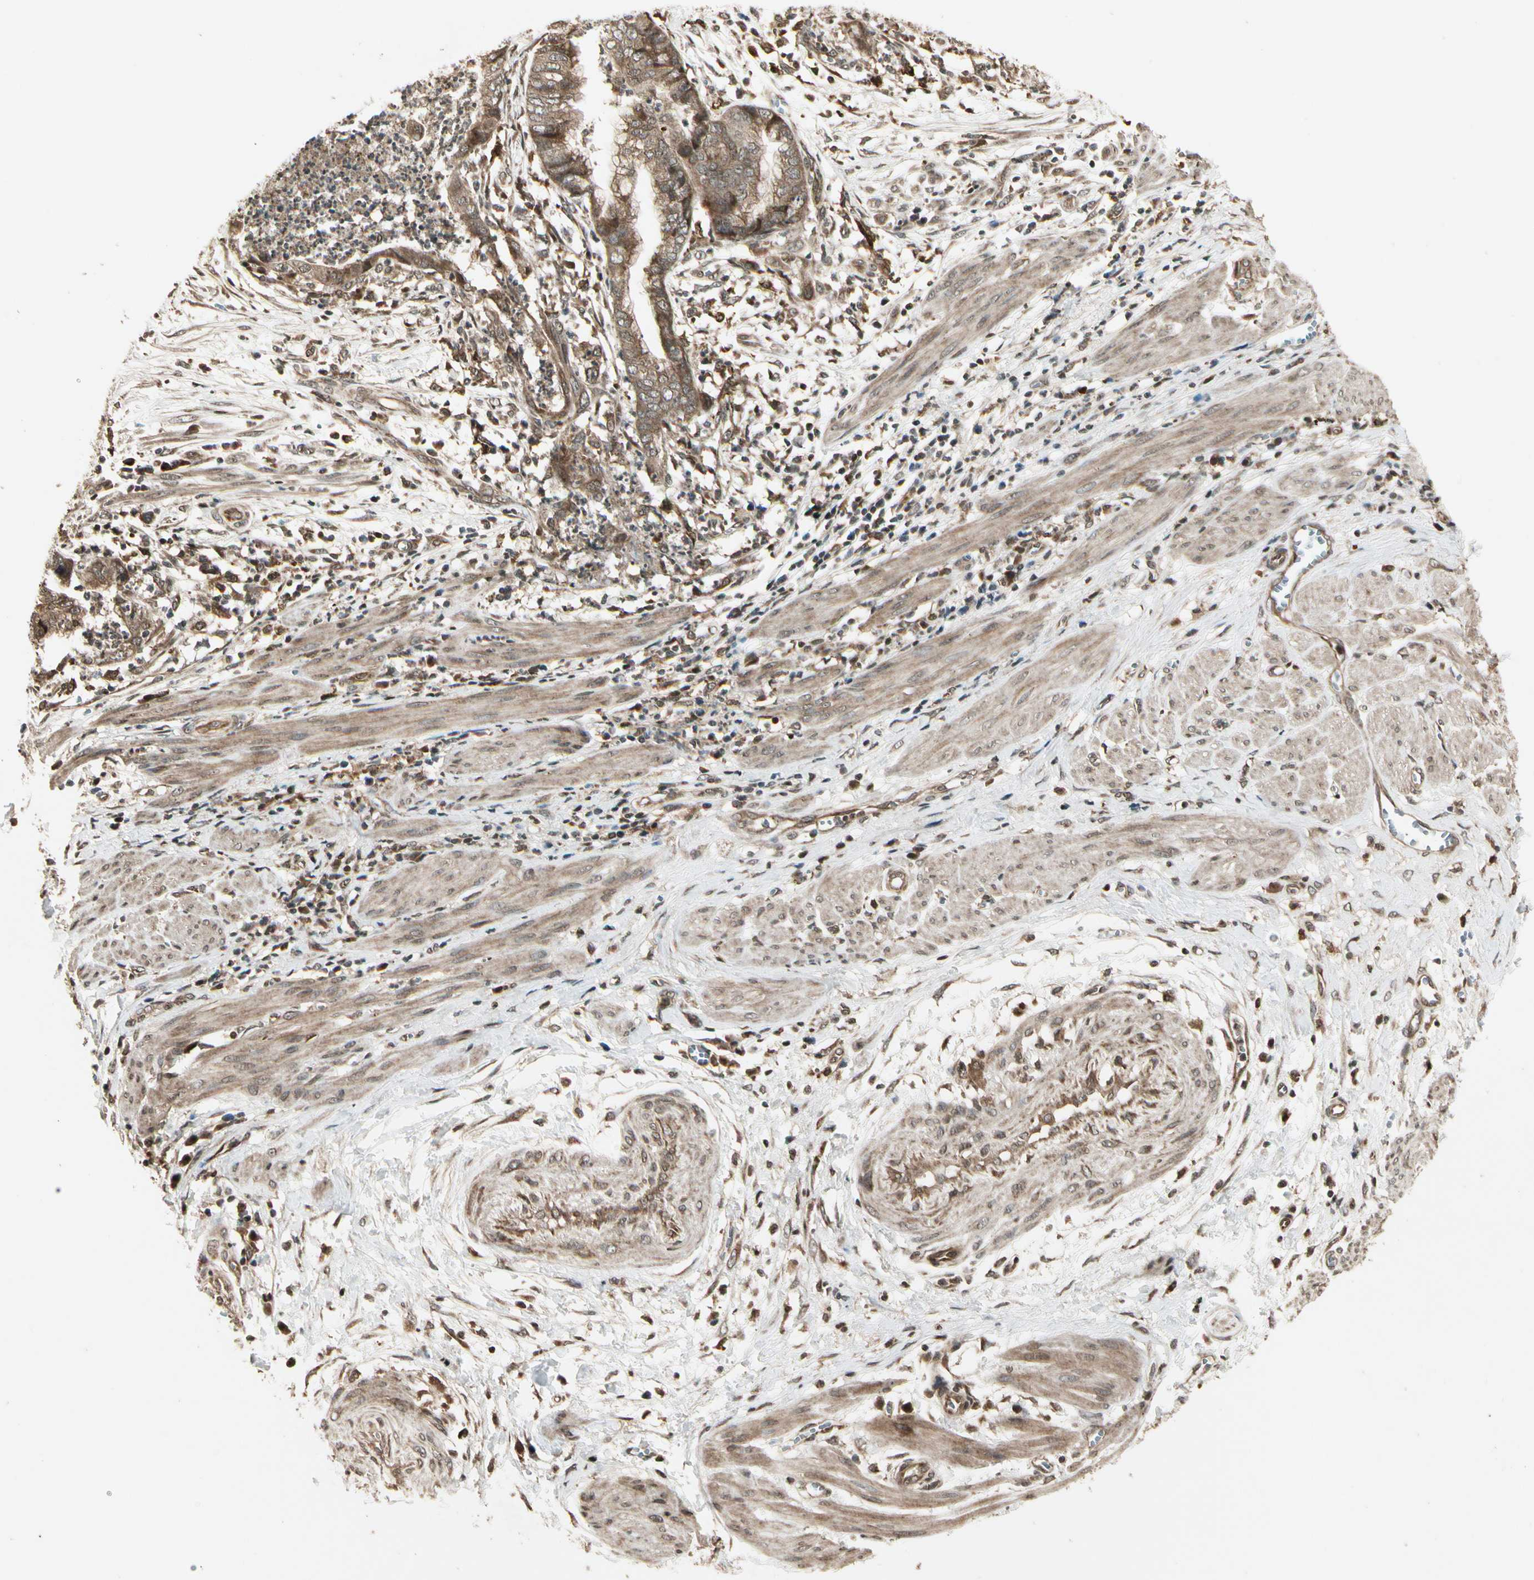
{"staining": {"intensity": "moderate", "quantity": ">75%", "location": "cytoplasmic/membranous"}, "tissue": "endometrial cancer", "cell_type": "Tumor cells", "image_type": "cancer", "snomed": [{"axis": "morphology", "description": "Necrosis, NOS"}, {"axis": "morphology", "description": "Adenocarcinoma, NOS"}, {"axis": "topography", "description": "Endometrium"}], "caption": "Immunohistochemical staining of endometrial cancer demonstrates moderate cytoplasmic/membranous protein staining in about >75% of tumor cells.", "gene": "GLUL", "patient": {"sex": "female", "age": 79}}